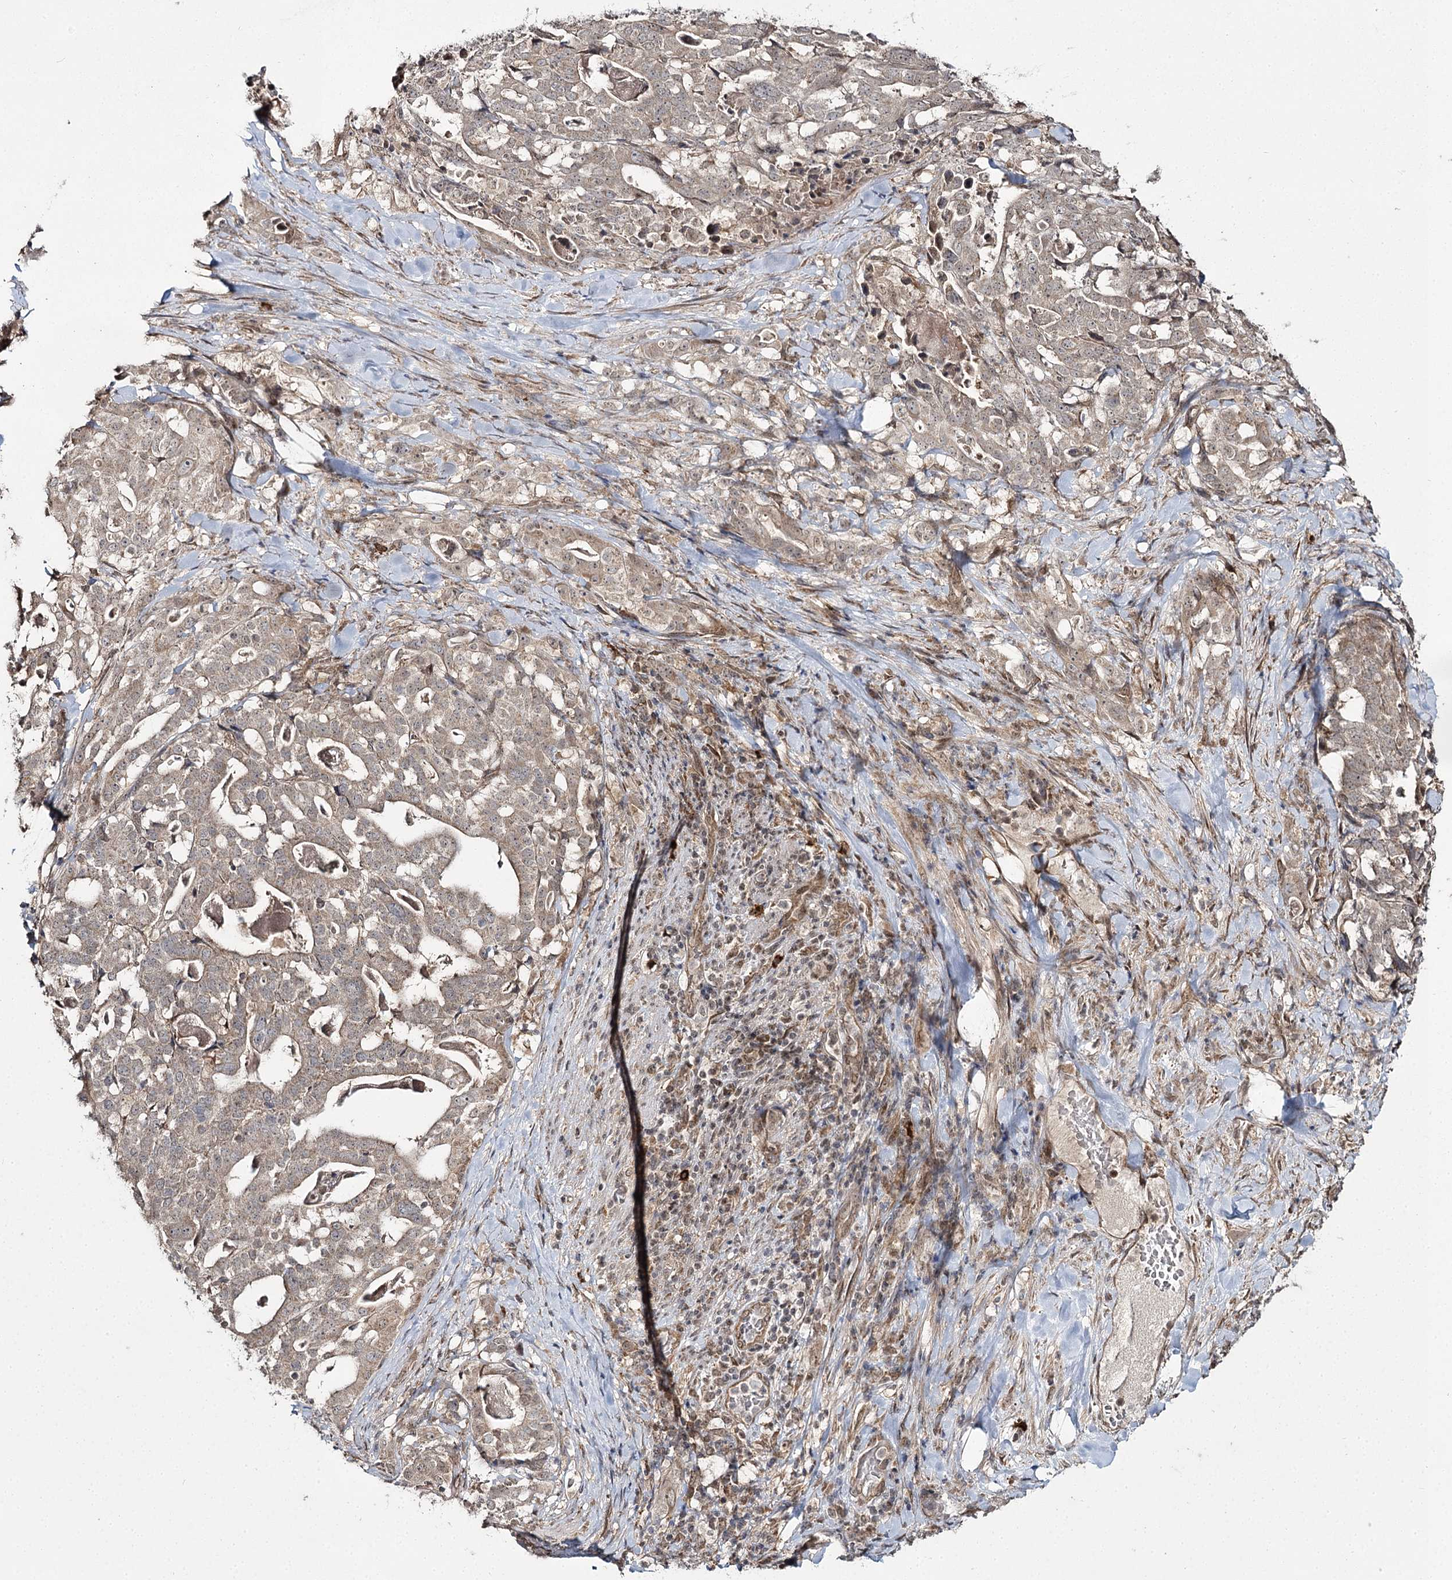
{"staining": {"intensity": "weak", "quantity": "25%-75%", "location": "cytoplasmic/membranous"}, "tissue": "stomach cancer", "cell_type": "Tumor cells", "image_type": "cancer", "snomed": [{"axis": "morphology", "description": "Adenocarcinoma, NOS"}, {"axis": "topography", "description": "Stomach"}], "caption": "The image displays staining of stomach adenocarcinoma, revealing weak cytoplasmic/membranous protein staining (brown color) within tumor cells.", "gene": "TRNT1", "patient": {"sex": "male", "age": 48}}